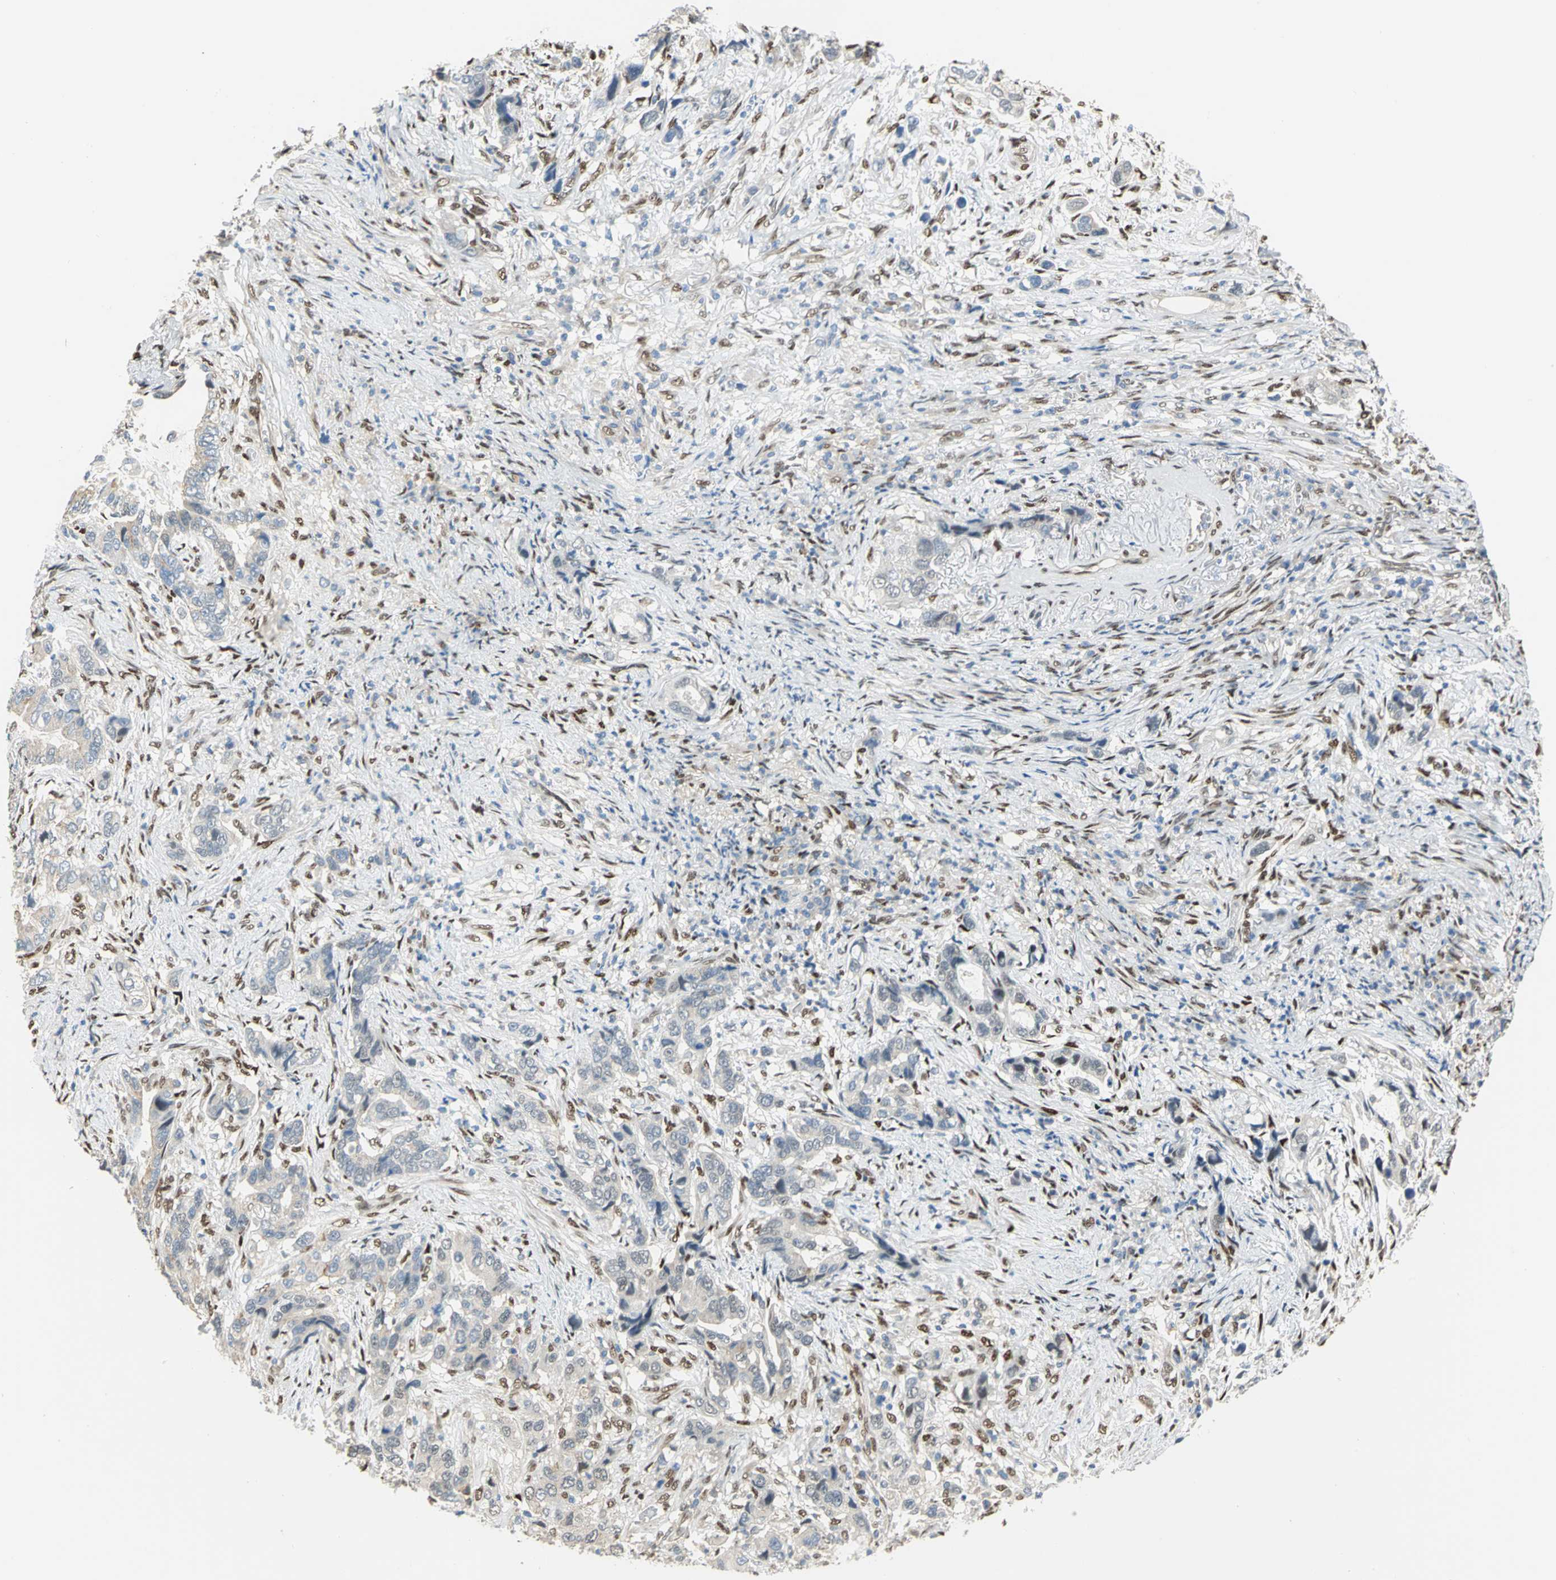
{"staining": {"intensity": "weak", "quantity": "<25%", "location": "cytoplasmic/membranous"}, "tissue": "stomach cancer", "cell_type": "Tumor cells", "image_type": "cancer", "snomed": [{"axis": "morphology", "description": "Adenocarcinoma, NOS"}, {"axis": "topography", "description": "Stomach, lower"}], "caption": "Immunohistochemical staining of adenocarcinoma (stomach) exhibits no significant expression in tumor cells.", "gene": "RBFOX2", "patient": {"sex": "female", "age": 93}}